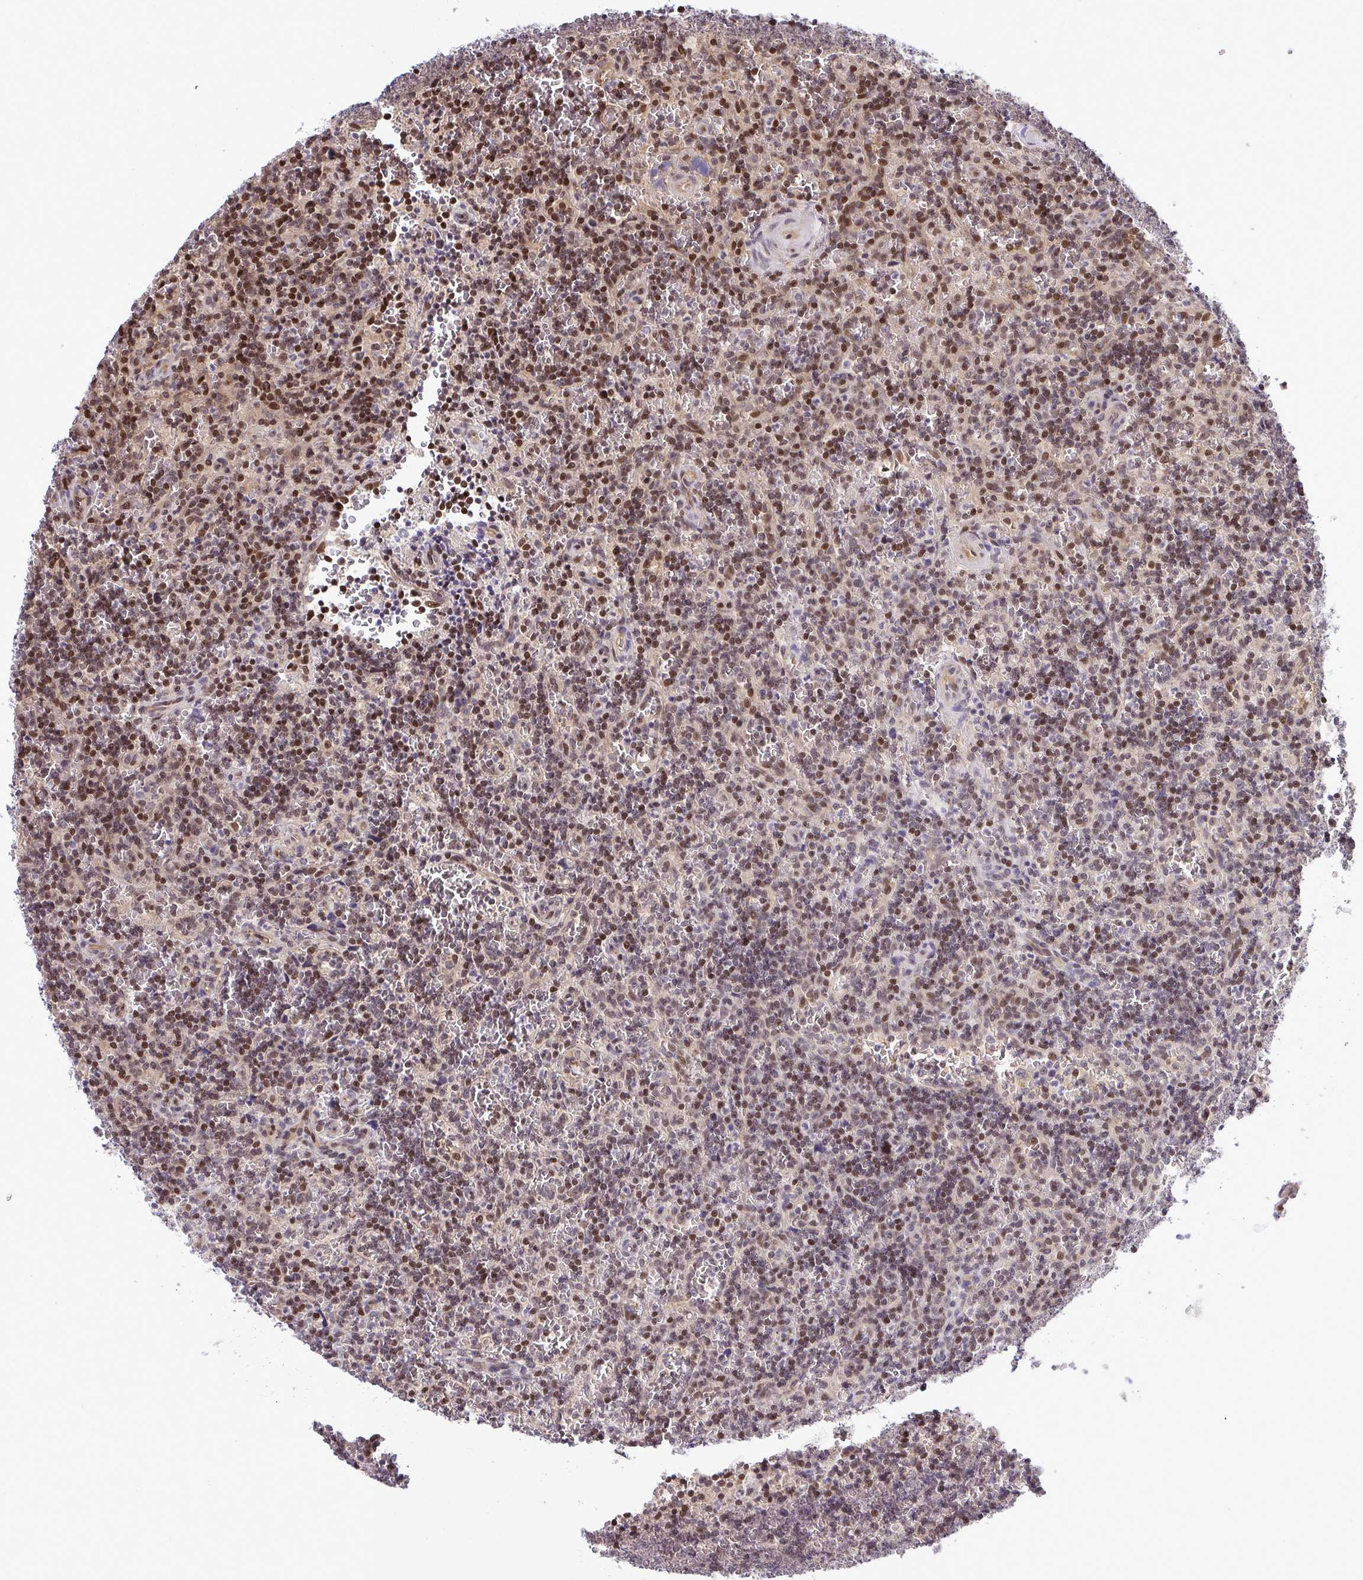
{"staining": {"intensity": "moderate", "quantity": ">75%", "location": "nuclear"}, "tissue": "lymphoma", "cell_type": "Tumor cells", "image_type": "cancer", "snomed": [{"axis": "morphology", "description": "Malignant lymphoma, non-Hodgkin's type, Low grade"}, {"axis": "topography", "description": "Spleen"}], "caption": "Immunohistochemical staining of lymphoma displays medium levels of moderate nuclear protein positivity in approximately >75% of tumor cells.", "gene": "PIGY", "patient": {"sex": "male", "age": 73}}